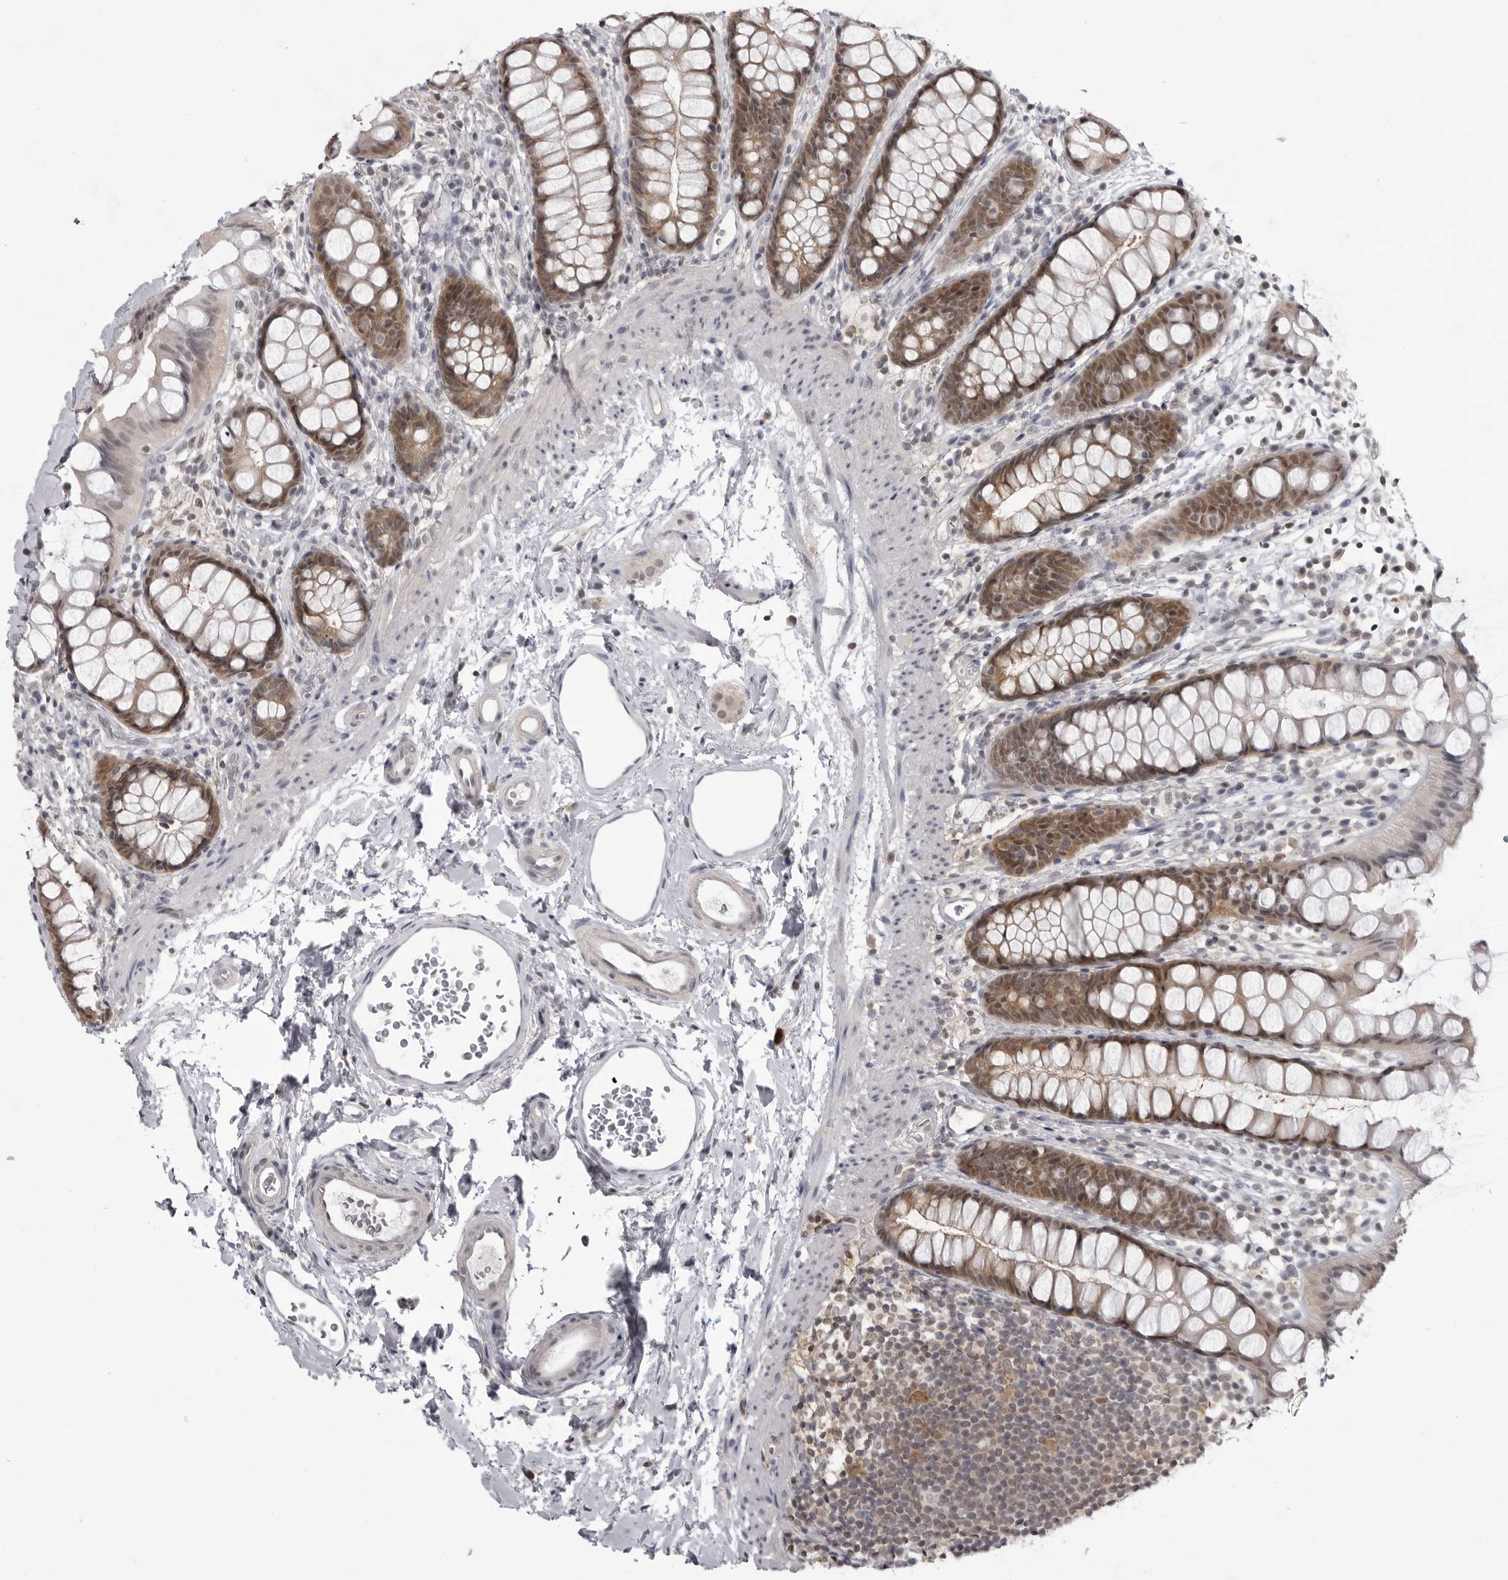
{"staining": {"intensity": "moderate", "quantity": ">75%", "location": "cytoplasmic/membranous,nuclear"}, "tissue": "rectum", "cell_type": "Glandular cells", "image_type": "normal", "snomed": [{"axis": "morphology", "description": "Normal tissue, NOS"}, {"axis": "topography", "description": "Rectum"}], "caption": "Protein expression analysis of normal rectum demonstrates moderate cytoplasmic/membranous,nuclear staining in about >75% of glandular cells.", "gene": "PDCL3", "patient": {"sex": "female", "age": 65}}